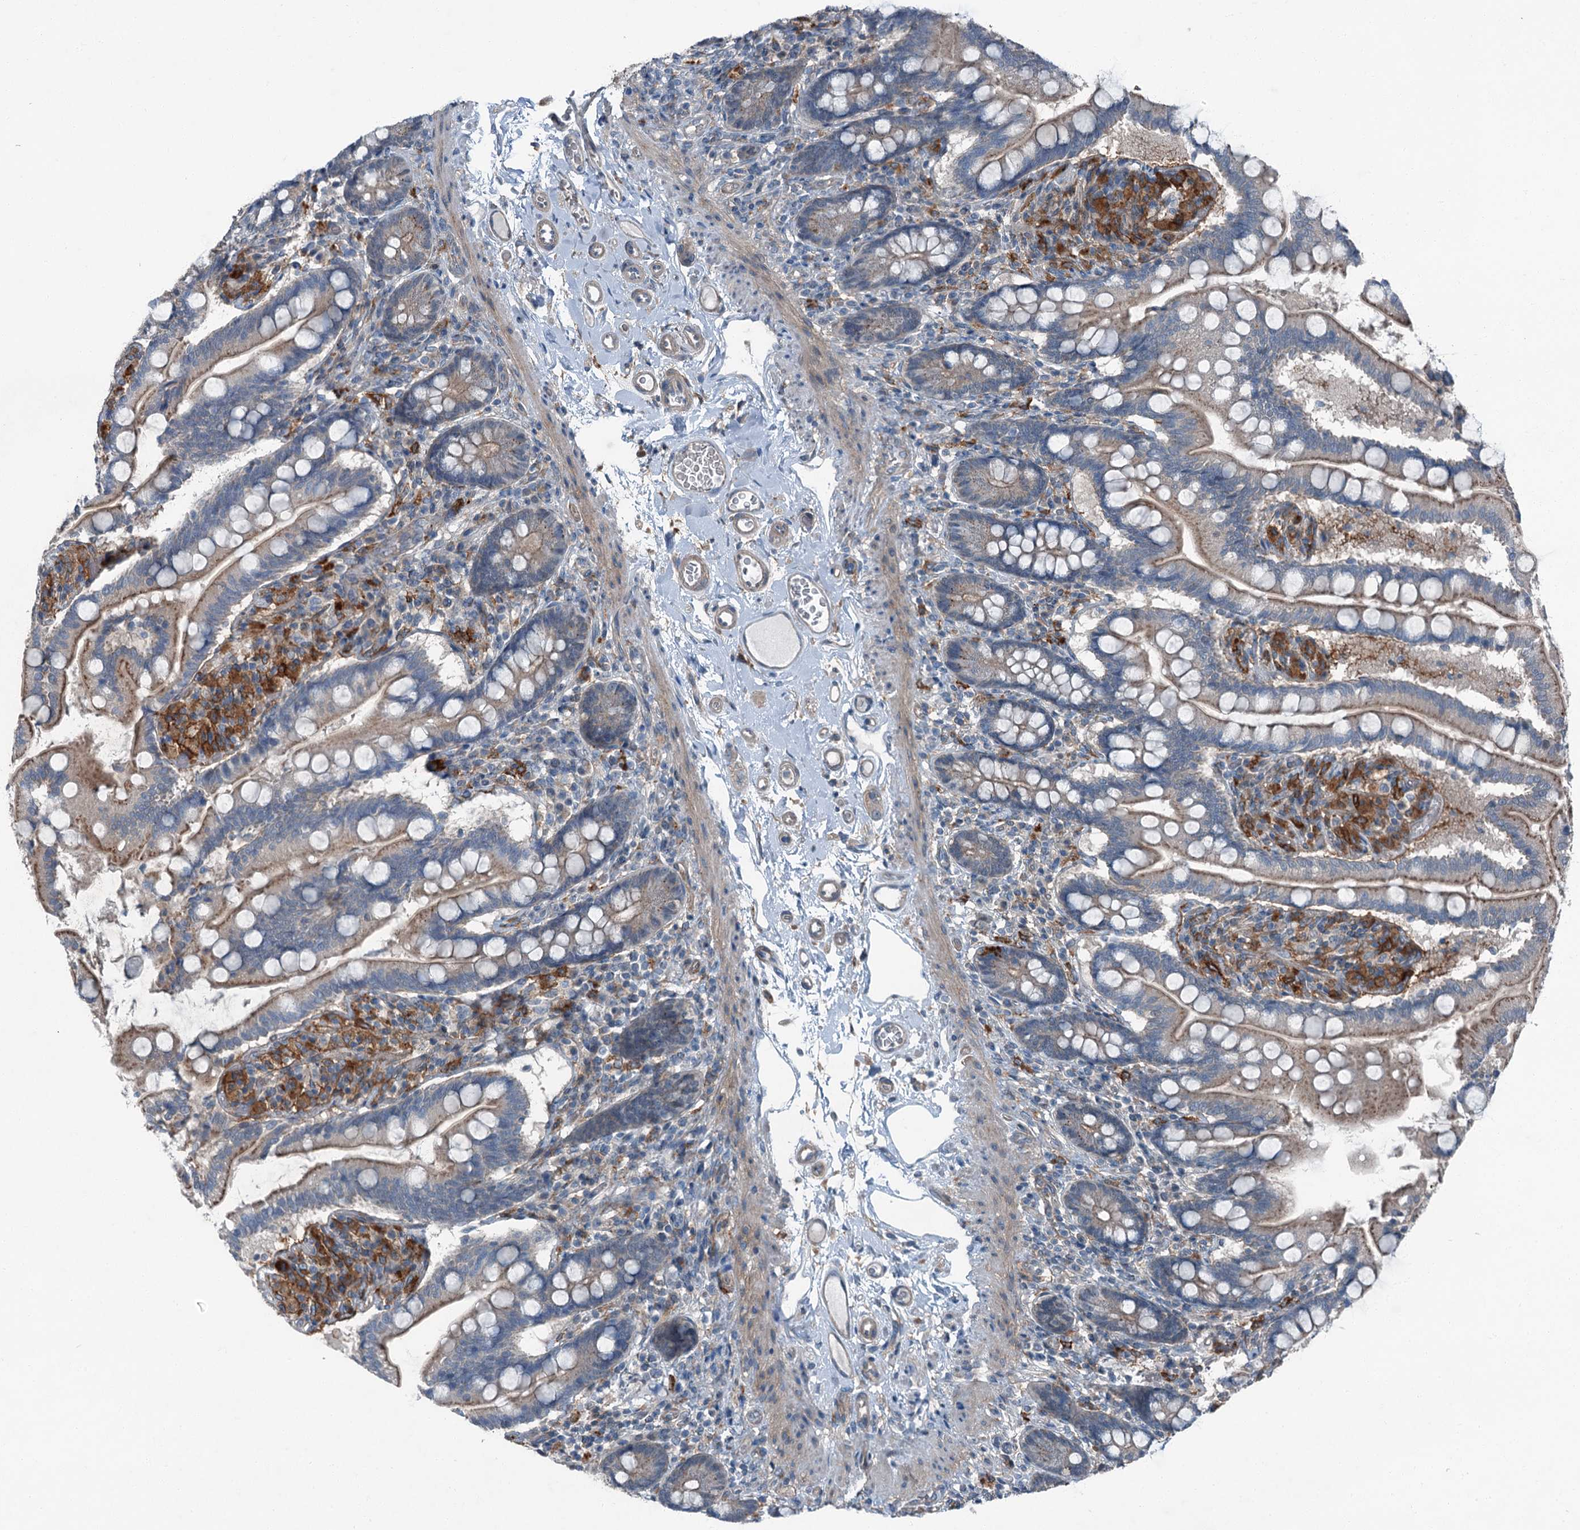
{"staining": {"intensity": "moderate", "quantity": ">75%", "location": "cytoplasmic/membranous"}, "tissue": "small intestine", "cell_type": "Glandular cells", "image_type": "normal", "snomed": [{"axis": "morphology", "description": "Normal tissue, NOS"}, {"axis": "topography", "description": "Small intestine"}], "caption": "Immunohistochemistry (IHC) (DAB) staining of unremarkable small intestine shows moderate cytoplasmic/membranous protein positivity in about >75% of glandular cells. (DAB (3,3'-diaminobenzidine) IHC, brown staining for protein, blue staining for nuclei).", "gene": "AXL", "patient": {"sex": "female", "age": 64}}